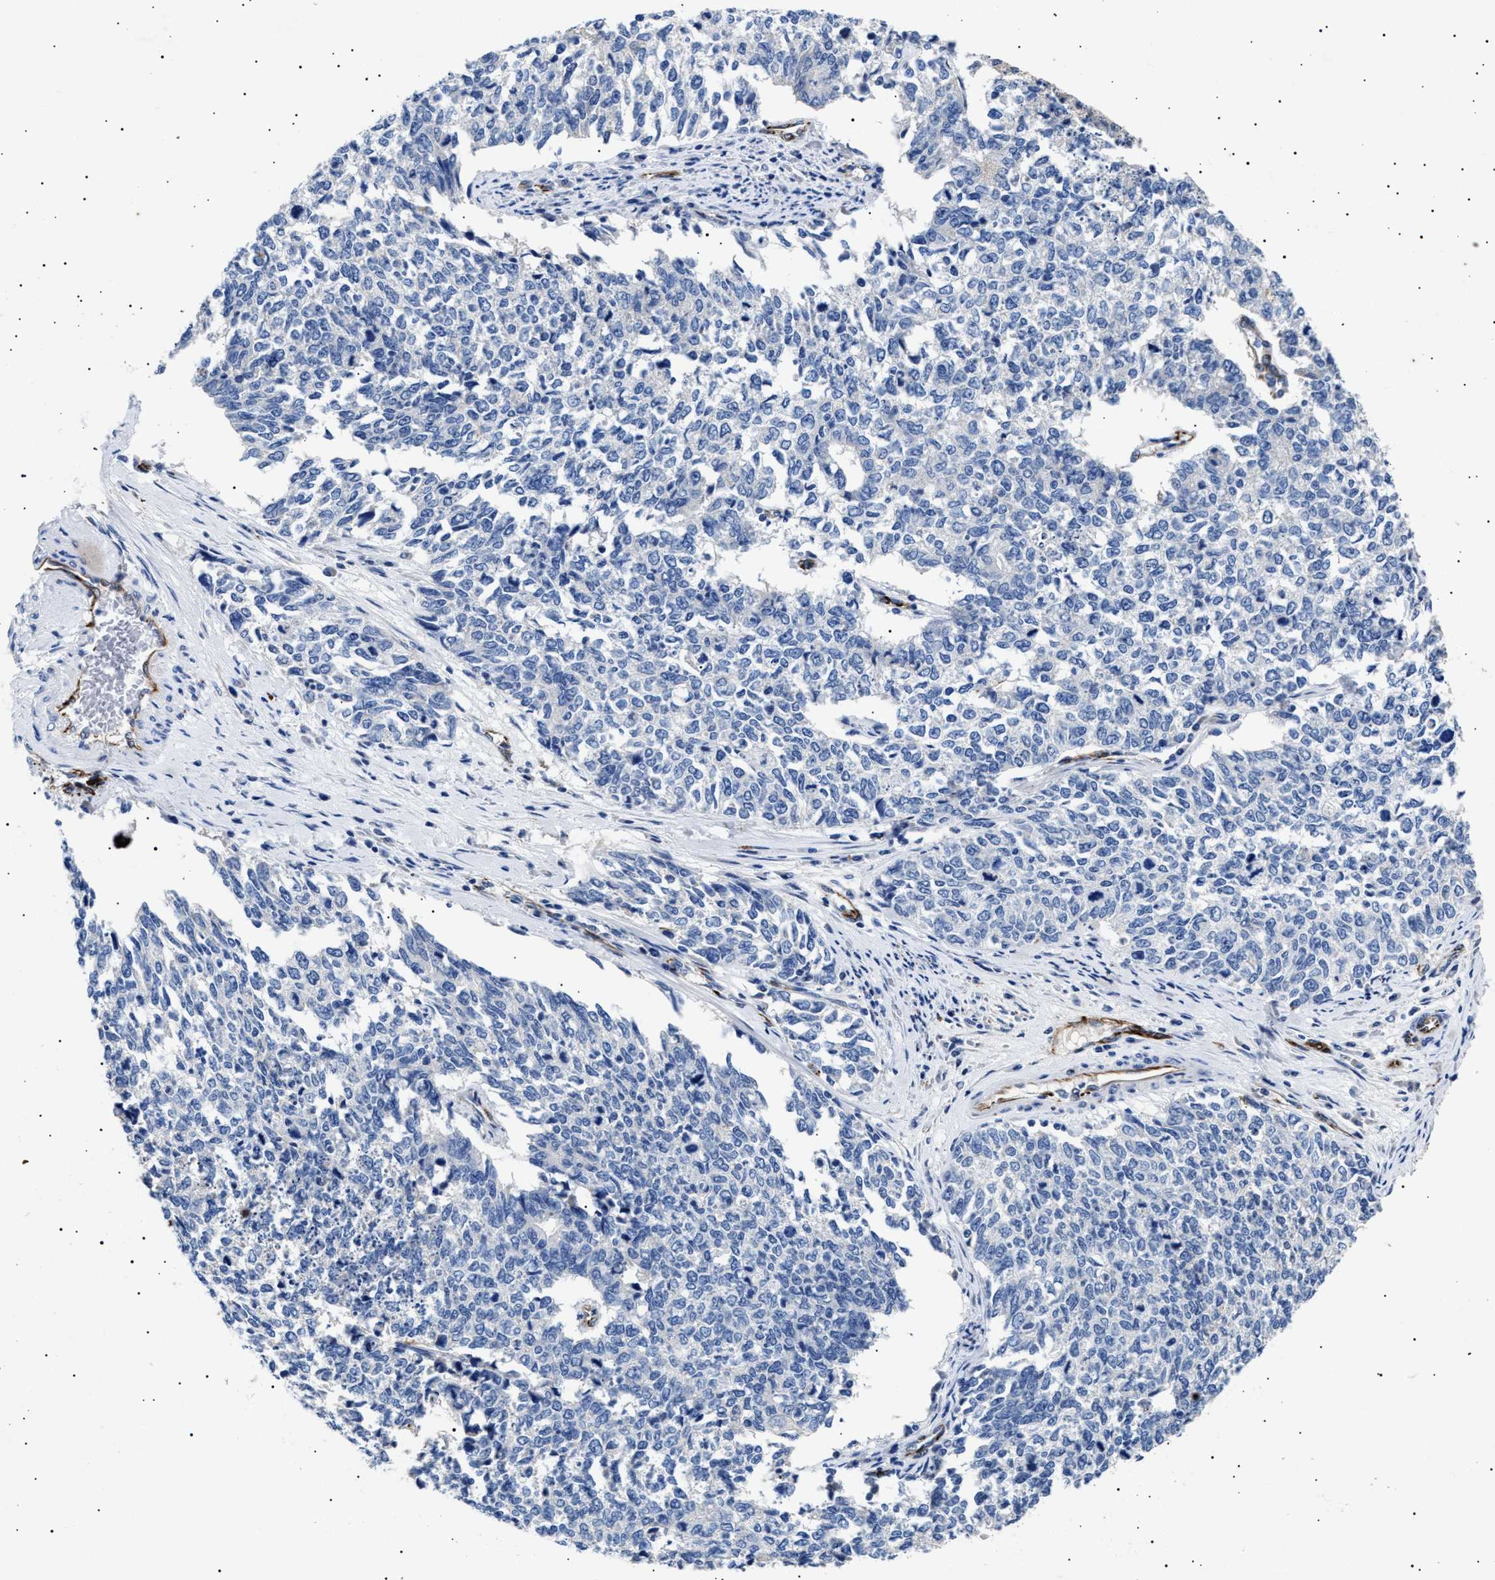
{"staining": {"intensity": "negative", "quantity": "none", "location": "none"}, "tissue": "cervical cancer", "cell_type": "Tumor cells", "image_type": "cancer", "snomed": [{"axis": "morphology", "description": "Squamous cell carcinoma, NOS"}, {"axis": "topography", "description": "Cervix"}], "caption": "Immunohistochemistry photomicrograph of neoplastic tissue: human cervical cancer stained with DAB (3,3'-diaminobenzidine) shows no significant protein expression in tumor cells.", "gene": "OLFML2A", "patient": {"sex": "female", "age": 63}}